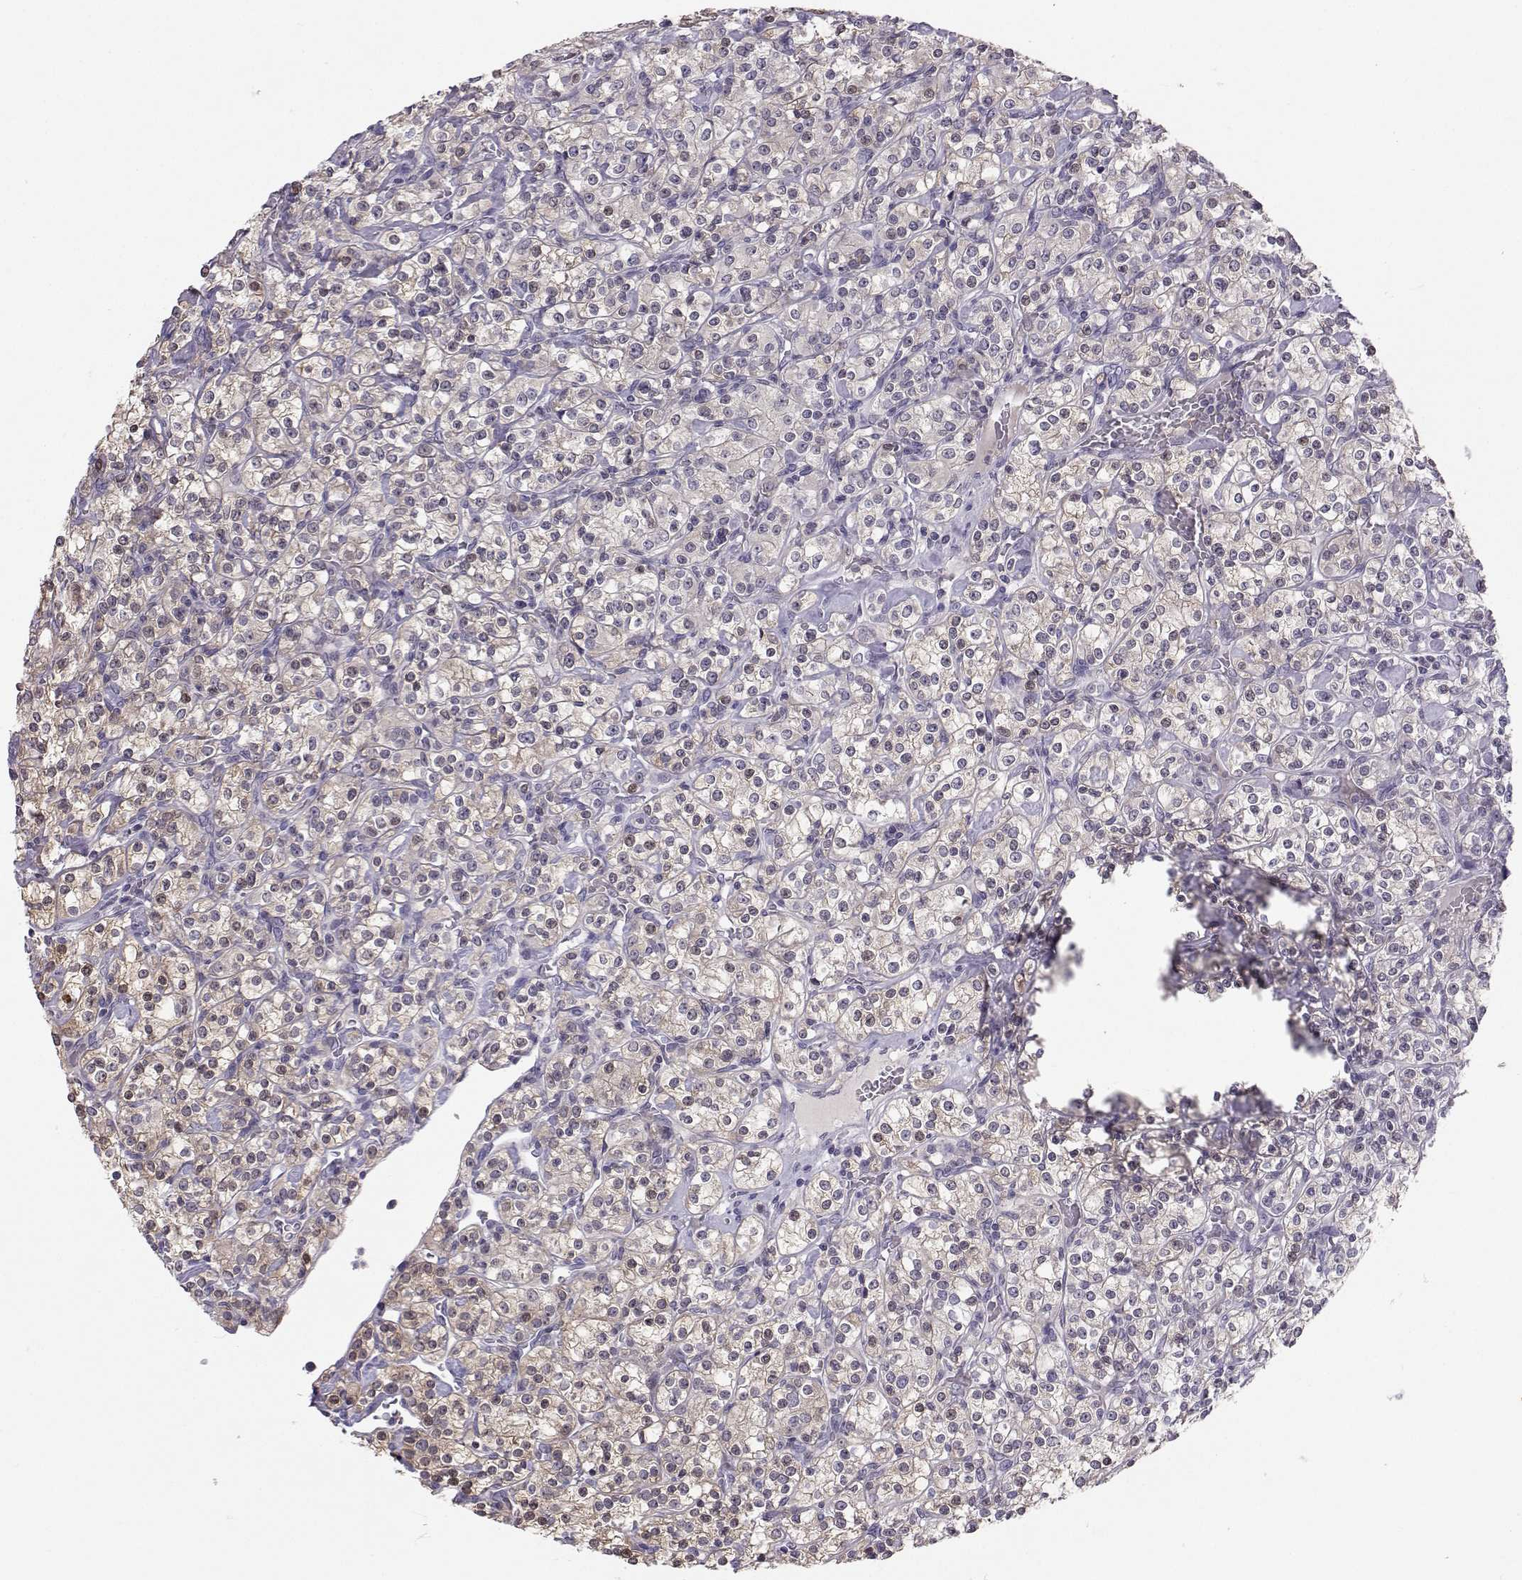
{"staining": {"intensity": "moderate", "quantity": "<25%", "location": "cytoplasmic/membranous"}, "tissue": "renal cancer", "cell_type": "Tumor cells", "image_type": "cancer", "snomed": [{"axis": "morphology", "description": "Adenocarcinoma, NOS"}, {"axis": "topography", "description": "Kidney"}], "caption": "Immunohistochemical staining of renal adenocarcinoma demonstrates low levels of moderate cytoplasmic/membranous expression in approximately <25% of tumor cells.", "gene": "MROH7", "patient": {"sex": "male", "age": 77}}